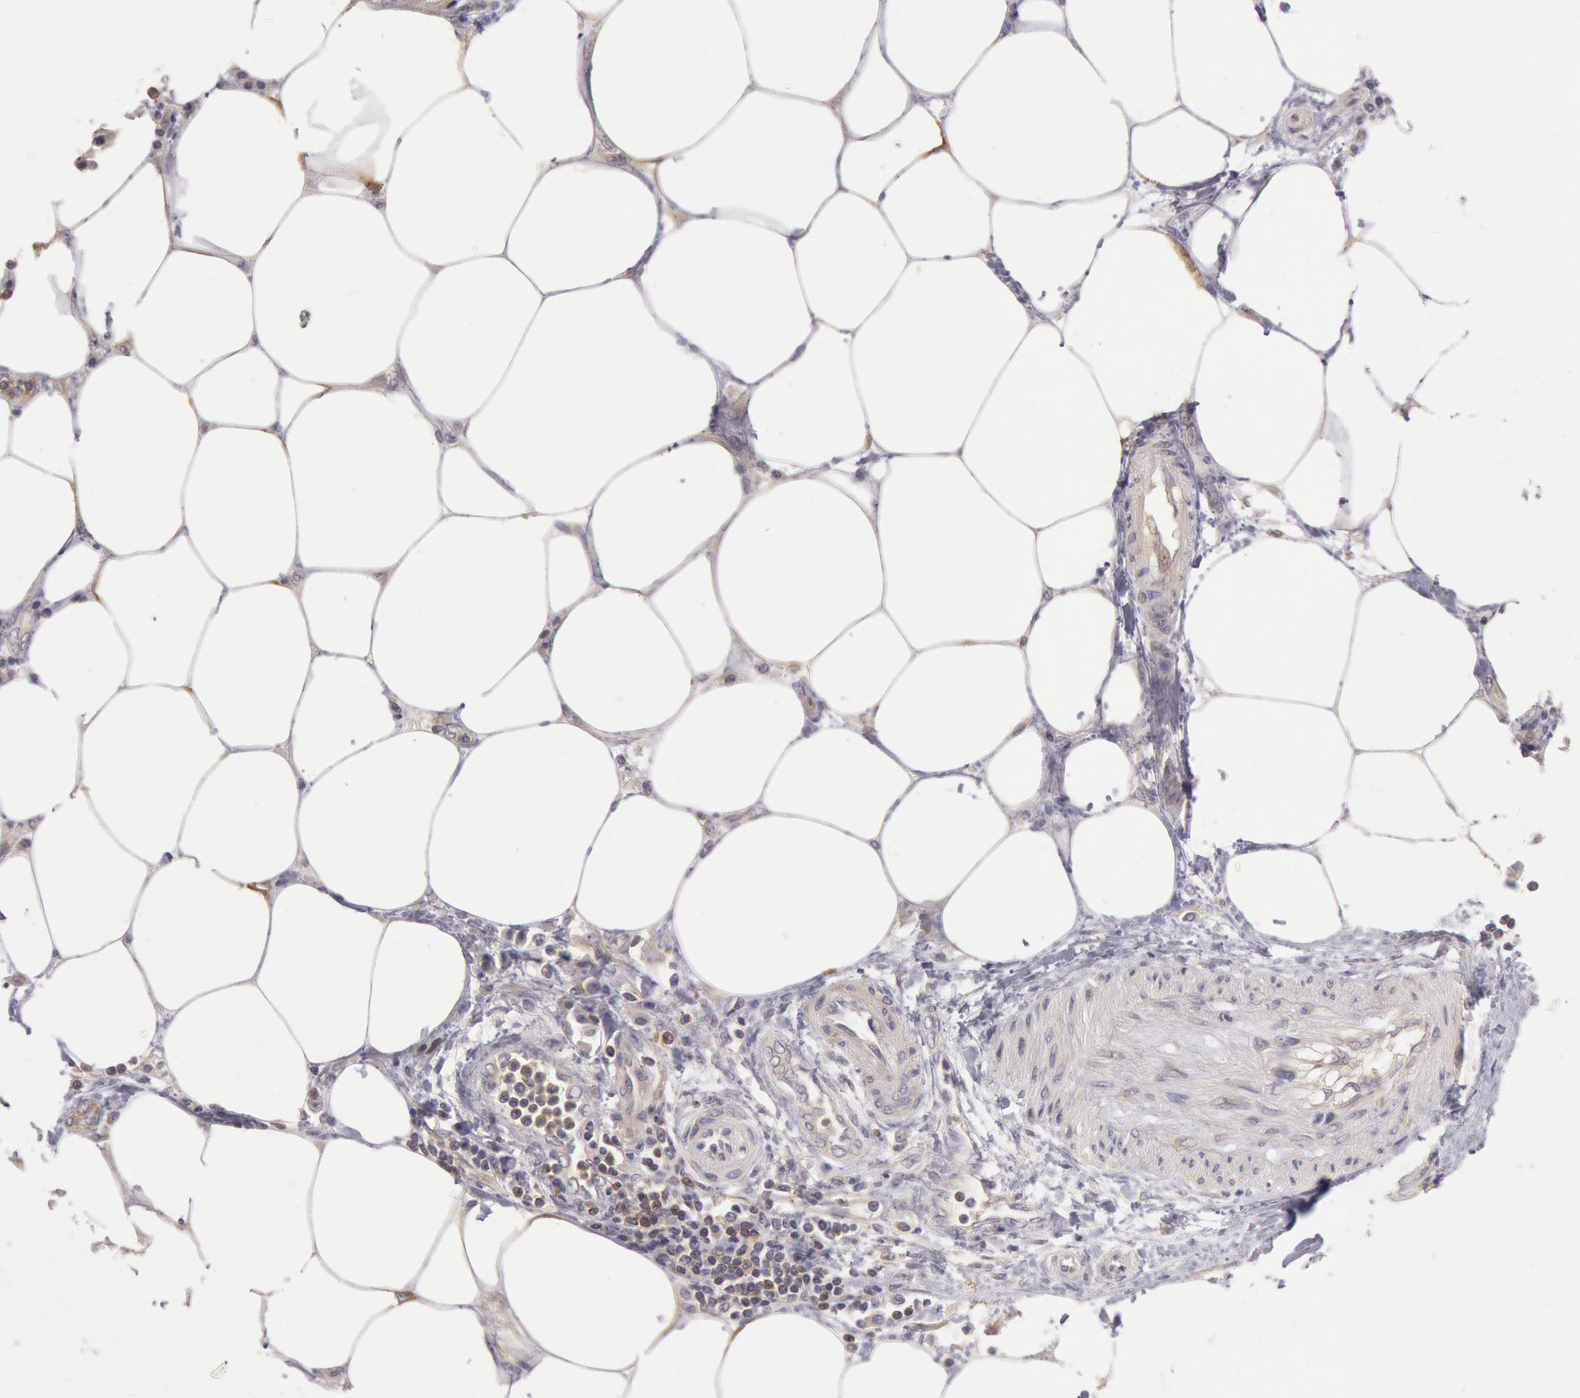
{"staining": {"intensity": "weak", "quantity": ">75%", "location": "cytoplasmic/membranous"}, "tissue": "pancreatic cancer", "cell_type": "Tumor cells", "image_type": "cancer", "snomed": [{"axis": "morphology", "description": "Adenocarcinoma, NOS"}, {"axis": "topography", "description": "Pancreas"}, {"axis": "topography", "description": "Stomach, upper"}], "caption": "An image showing weak cytoplasmic/membranous staining in approximately >75% of tumor cells in adenocarcinoma (pancreatic), as visualized by brown immunohistochemical staining.", "gene": "NMT2", "patient": {"sex": "male", "age": 77}}